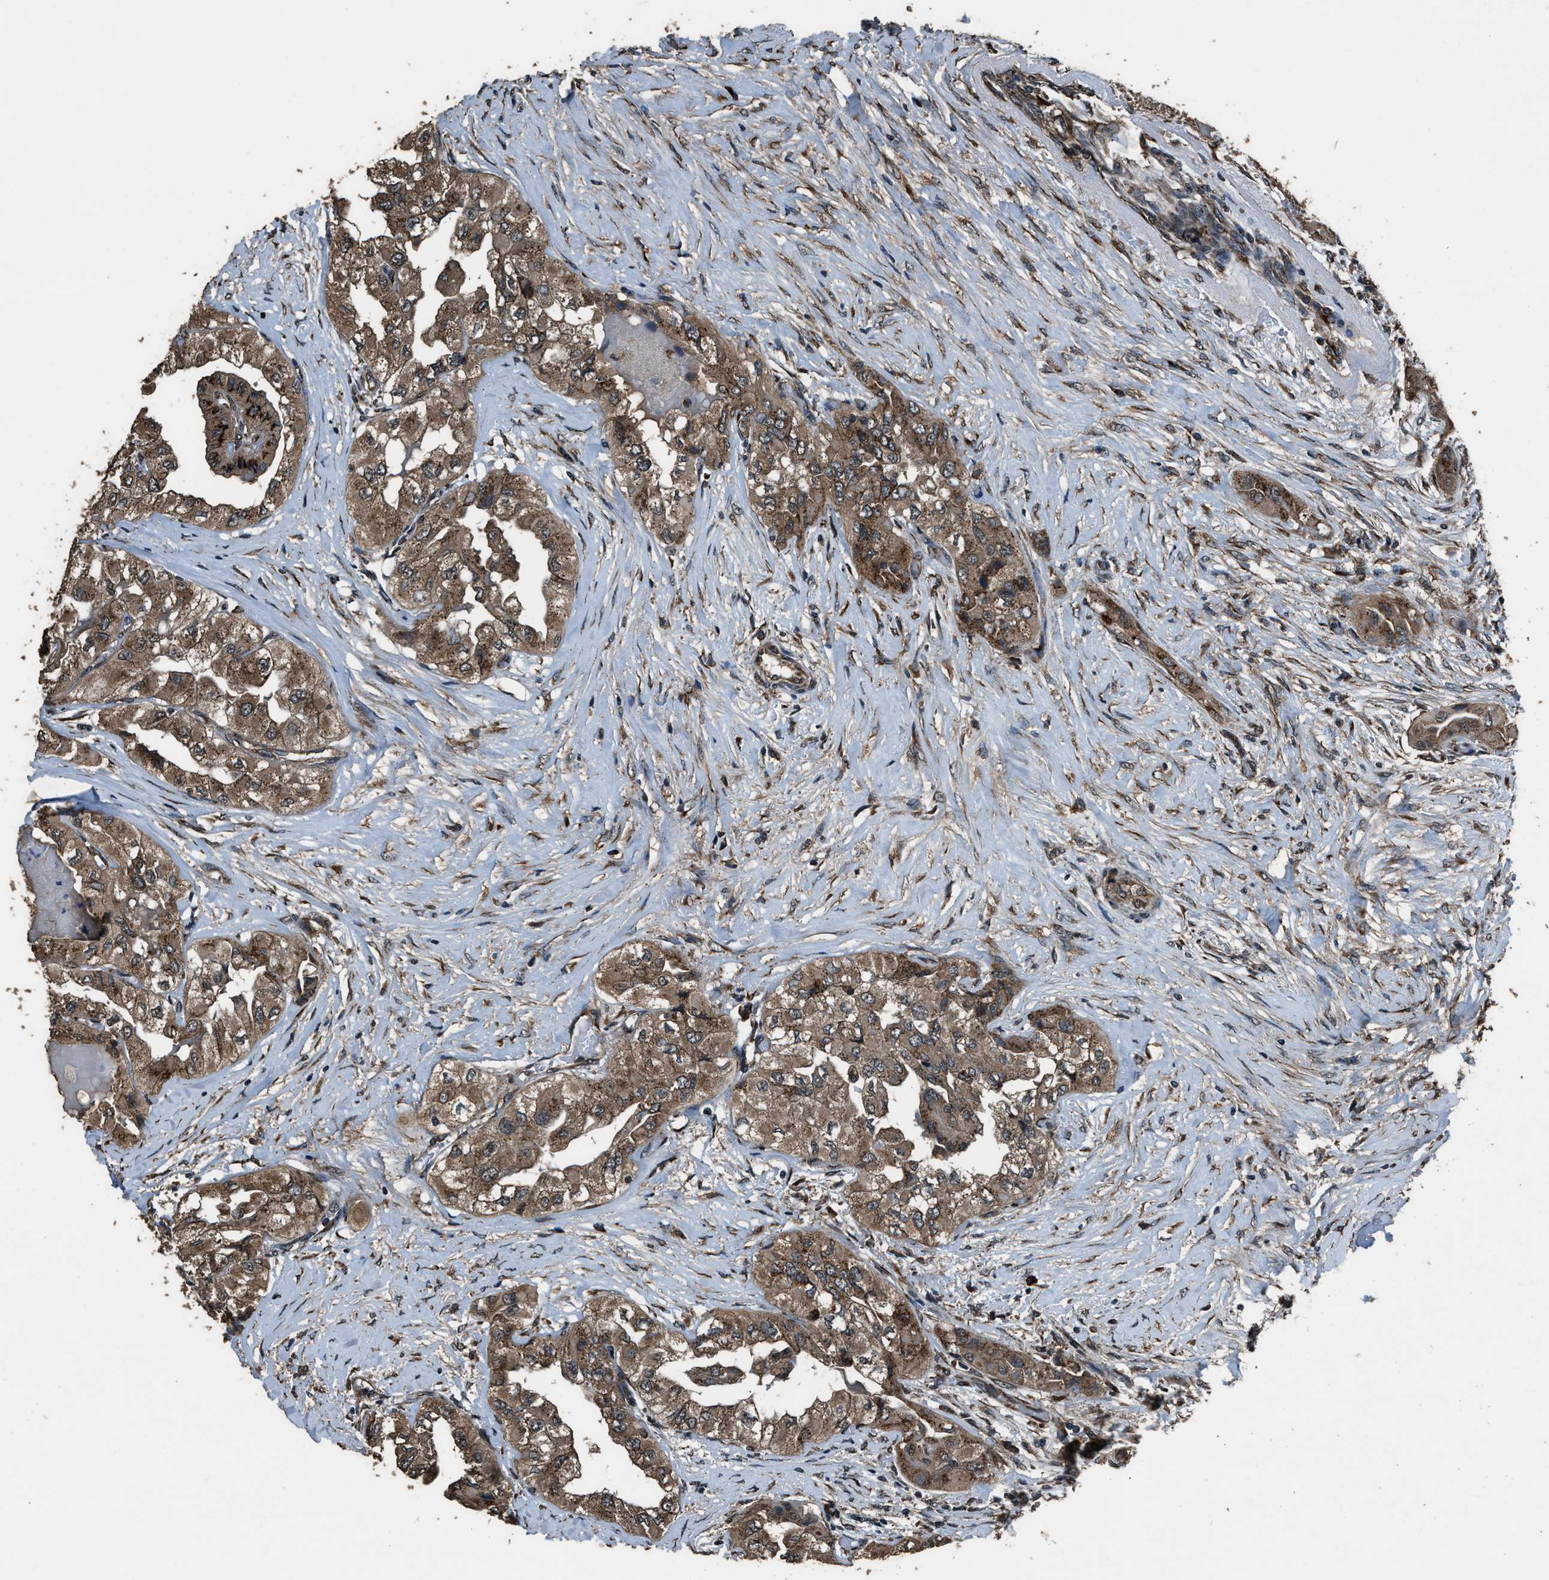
{"staining": {"intensity": "moderate", "quantity": ">75%", "location": "cytoplasmic/membranous"}, "tissue": "thyroid cancer", "cell_type": "Tumor cells", "image_type": "cancer", "snomed": [{"axis": "morphology", "description": "Papillary adenocarcinoma, NOS"}, {"axis": "topography", "description": "Thyroid gland"}], "caption": "The histopathology image demonstrates a brown stain indicating the presence of a protein in the cytoplasmic/membranous of tumor cells in thyroid papillary adenocarcinoma.", "gene": "SLC38A10", "patient": {"sex": "female", "age": 59}}